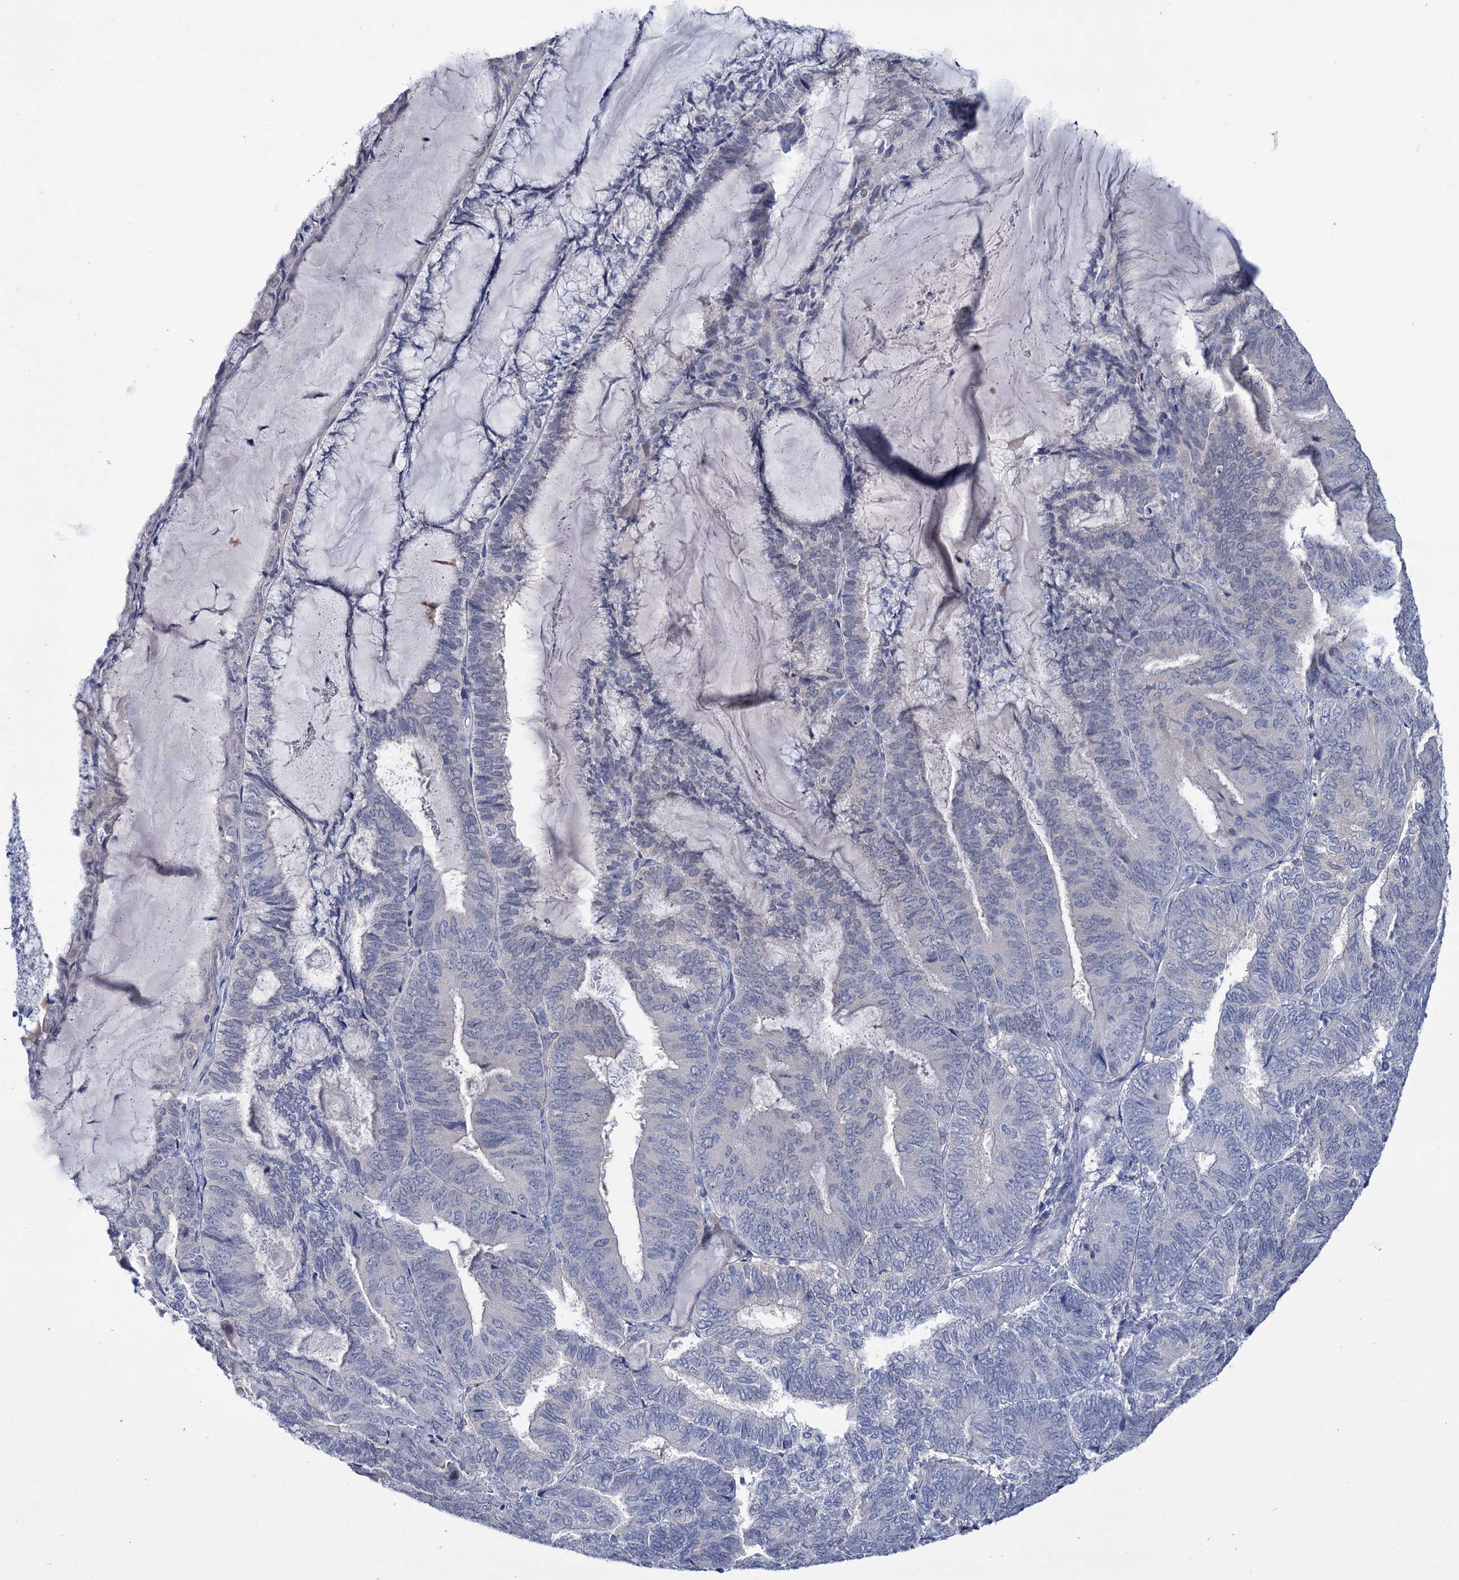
{"staining": {"intensity": "negative", "quantity": "none", "location": "none"}, "tissue": "endometrial cancer", "cell_type": "Tumor cells", "image_type": "cancer", "snomed": [{"axis": "morphology", "description": "Adenocarcinoma, NOS"}, {"axis": "topography", "description": "Endometrium"}], "caption": "Histopathology image shows no significant protein positivity in tumor cells of endometrial cancer.", "gene": "LYZL4", "patient": {"sex": "female", "age": 81}}